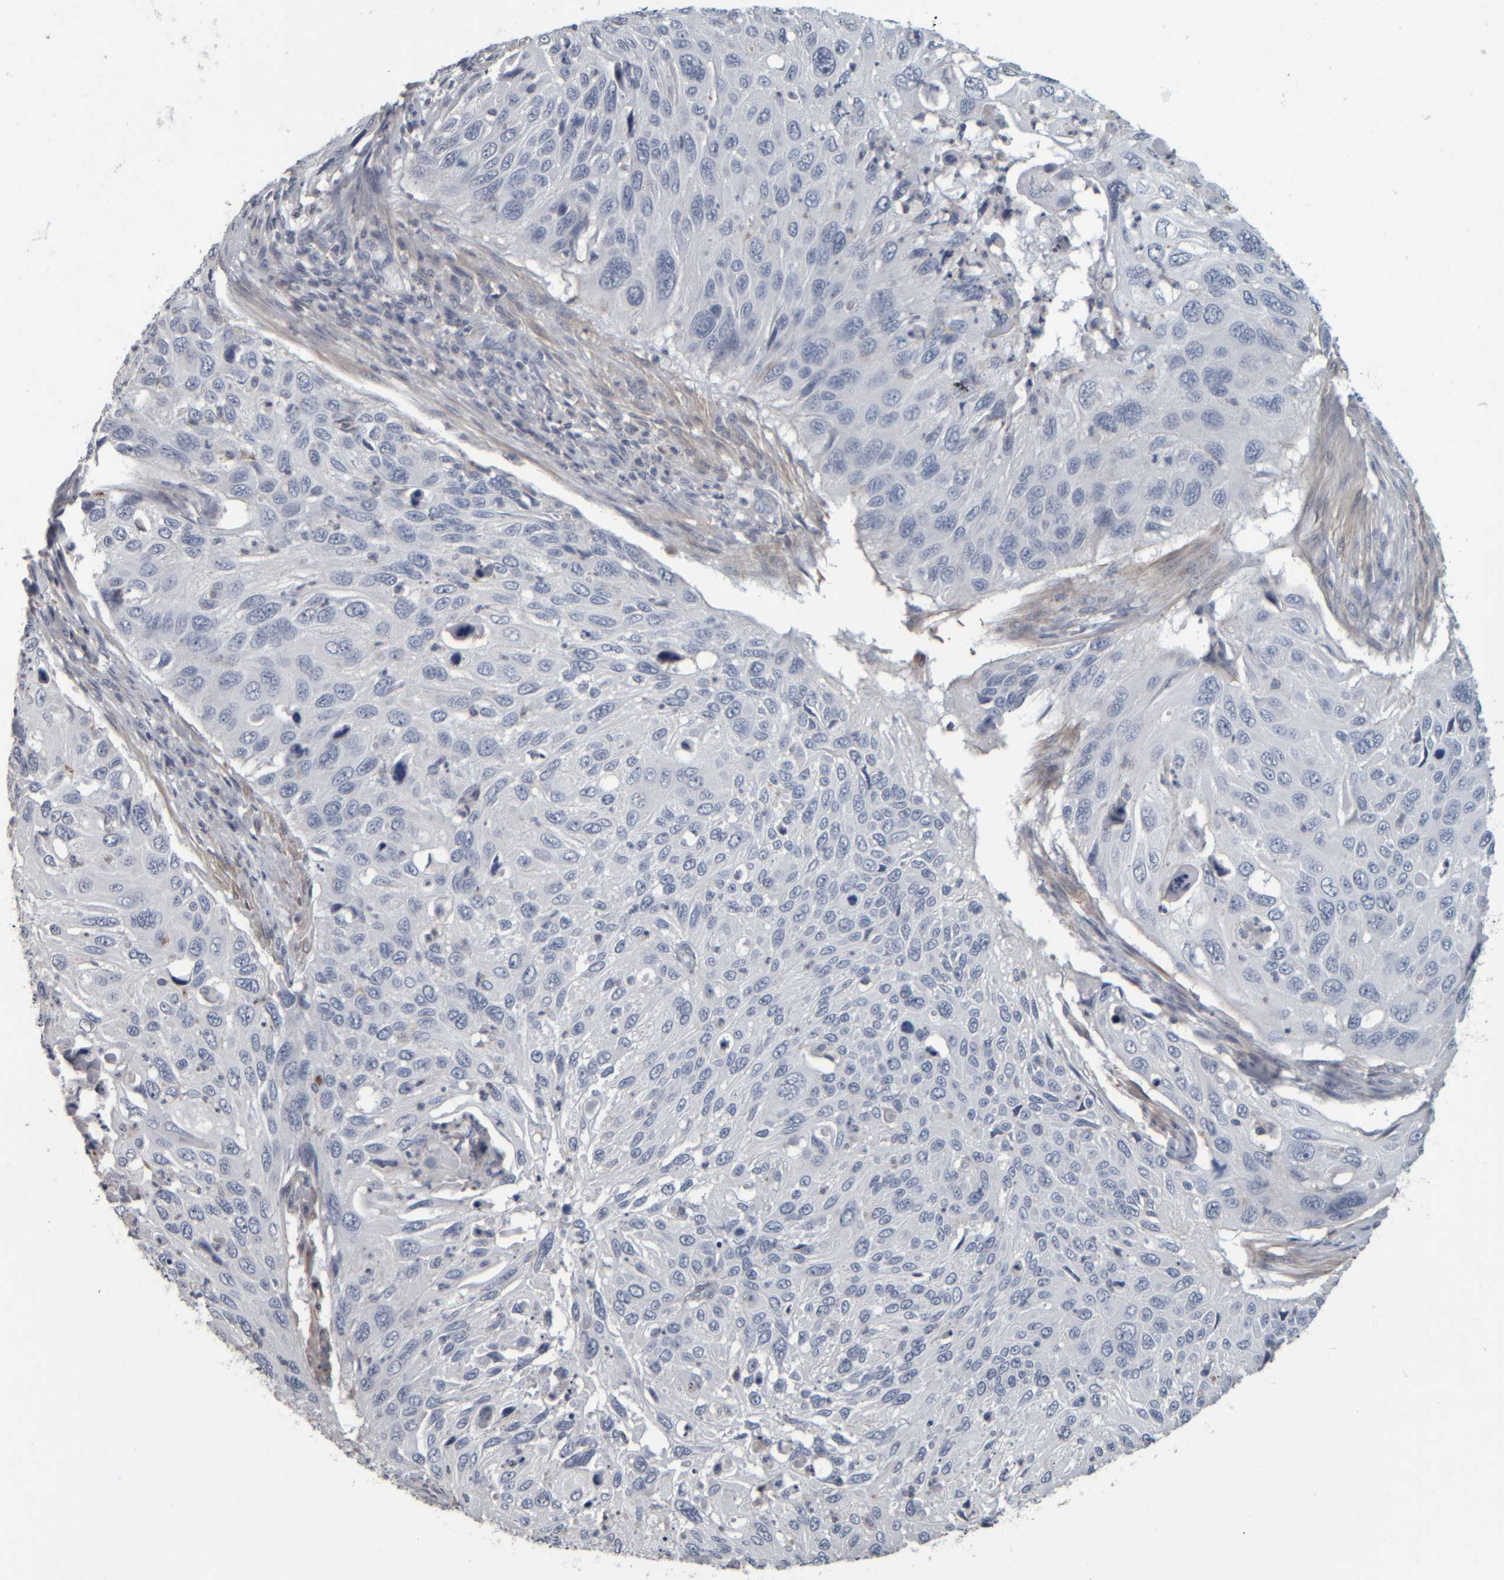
{"staining": {"intensity": "negative", "quantity": "none", "location": "none"}, "tissue": "cervical cancer", "cell_type": "Tumor cells", "image_type": "cancer", "snomed": [{"axis": "morphology", "description": "Squamous cell carcinoma, NOS"}, {"axis": "topography", "description": "Cervix"}], "caption": "Immunohistochemical staining of human cervical cancer (squamous cell carcinoma) demonstrates no significant positivity in tumor cells.", "gene": "CAVIN4", "patient": {"sex": "female", "age": 70}}